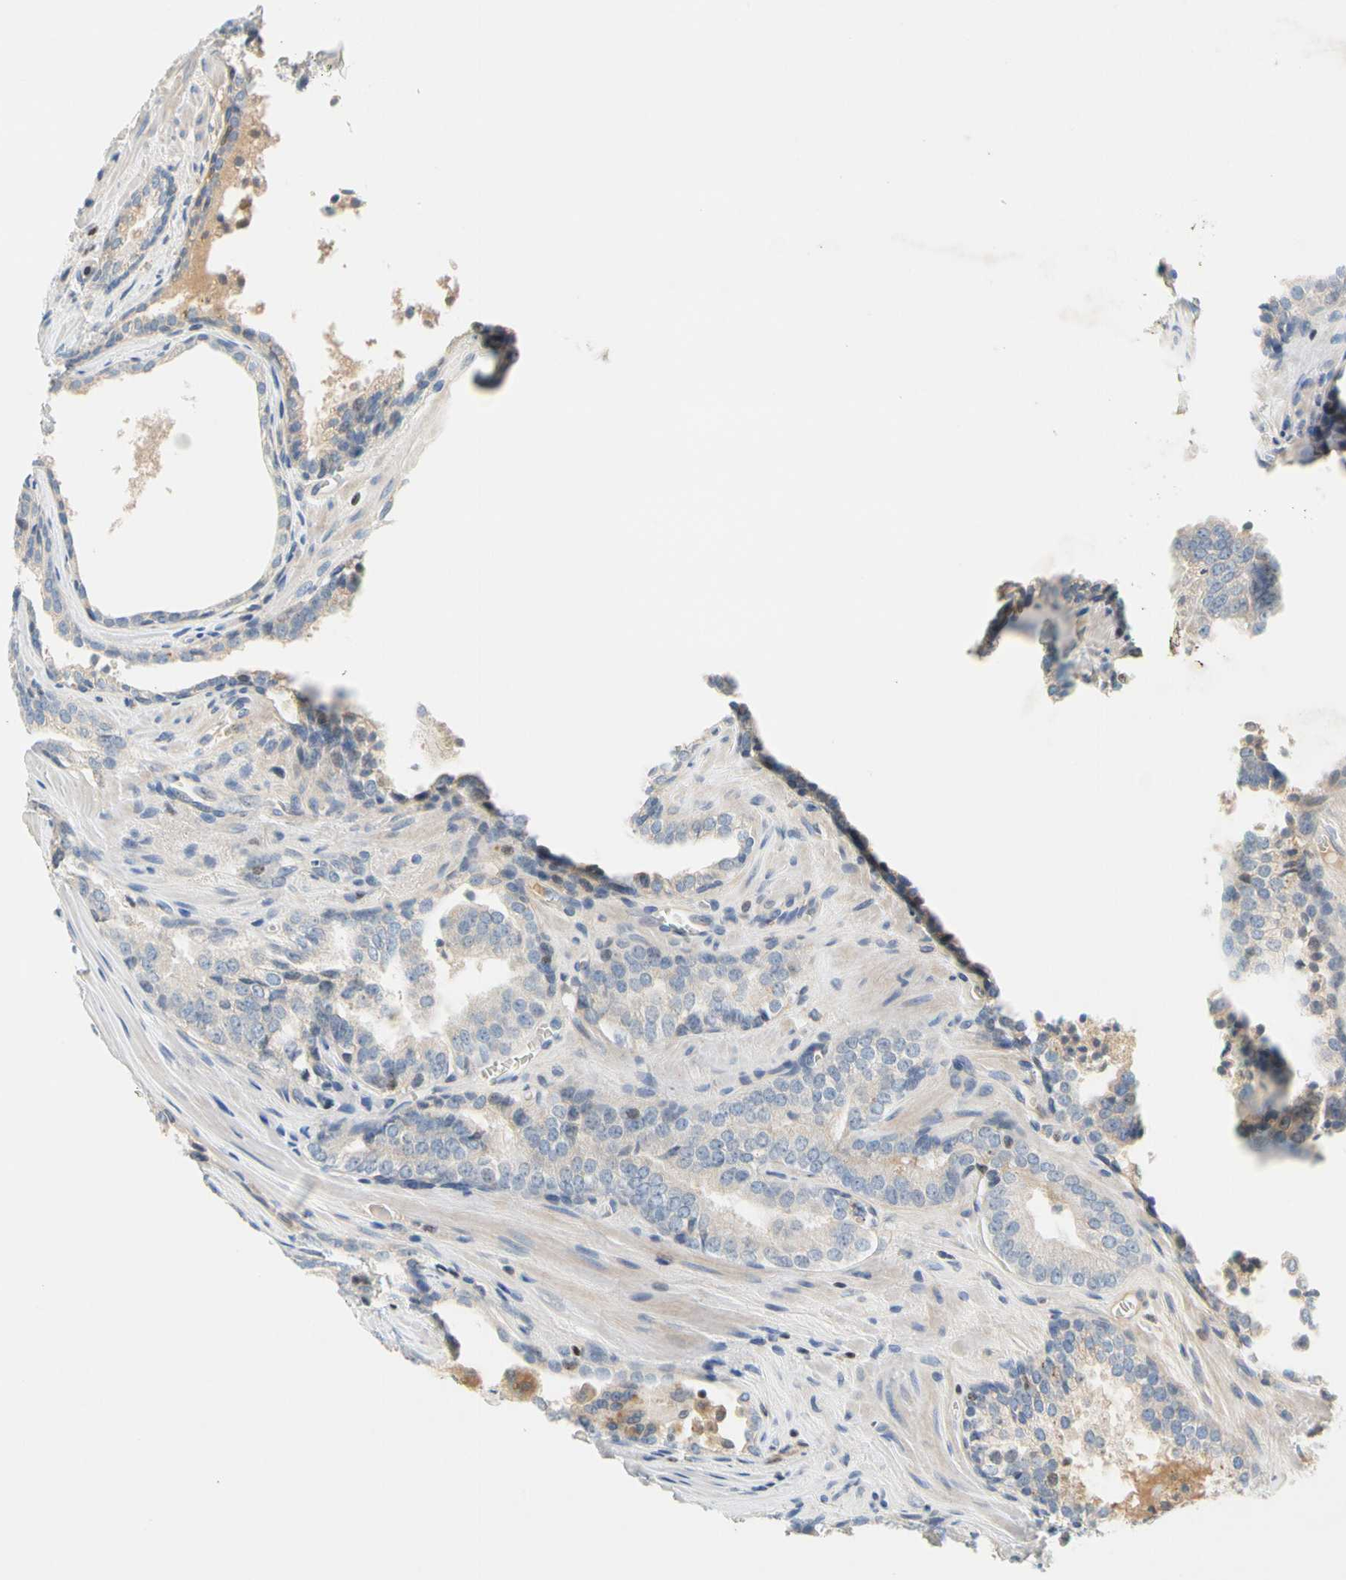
{"staining": {"intensity": "negative", "quantity": "none", "location": "none"}, "tissue": "prostate cancer", "cell_type": "Tumor cells", "image_type": "cancer", "snomed": [{"axis": "morphology", "description": "Adenocarcinoma, Low grade"}, {"axis": "topography", "description": "Prostate"}], "caption": "Tumor cells are negative for protein expression in human prostate cancer.", "gene": "SP140", "patient": {"sex": "male", "age": 60}}